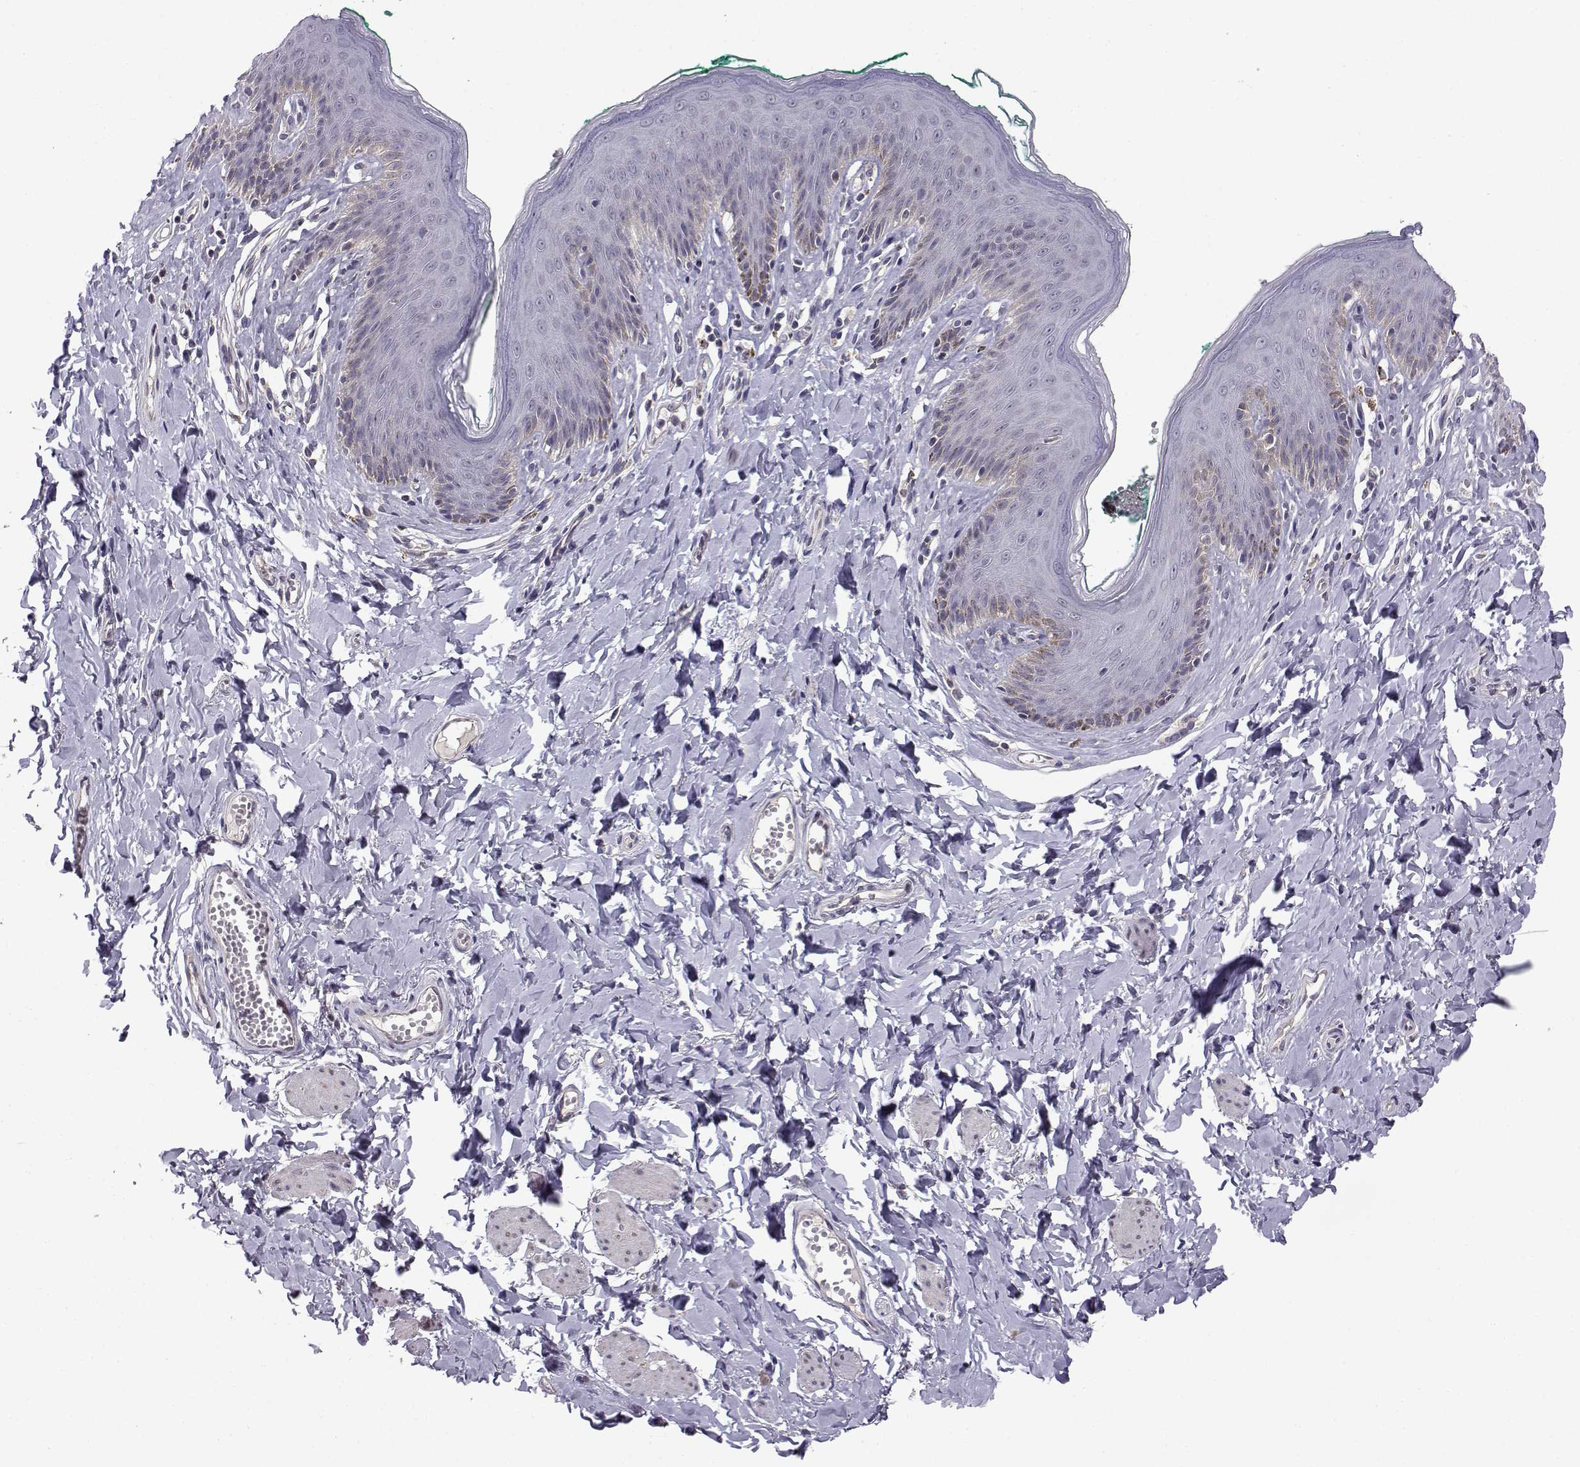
{"staining": {"intensity": "negative", "quantity": "none", "location": "none"}, "tissue": "skin", "cell_type": "Epidermal cells", "image_type": "normal", "snomed": [{"axis": "morphology", "description": "Normal tissue, NOS"}, {"axis": "topography", "description": "Vulva"}], "caption": "The immunohistochemistry histopathology image has no significant staining in epidermal cells of skin. The staining is performed using DAB brown chromogen with nuclei counter-stained in using hematoxylin.", "gene": "PEX5L", "patient": {"sex": "female", "age": 66}}